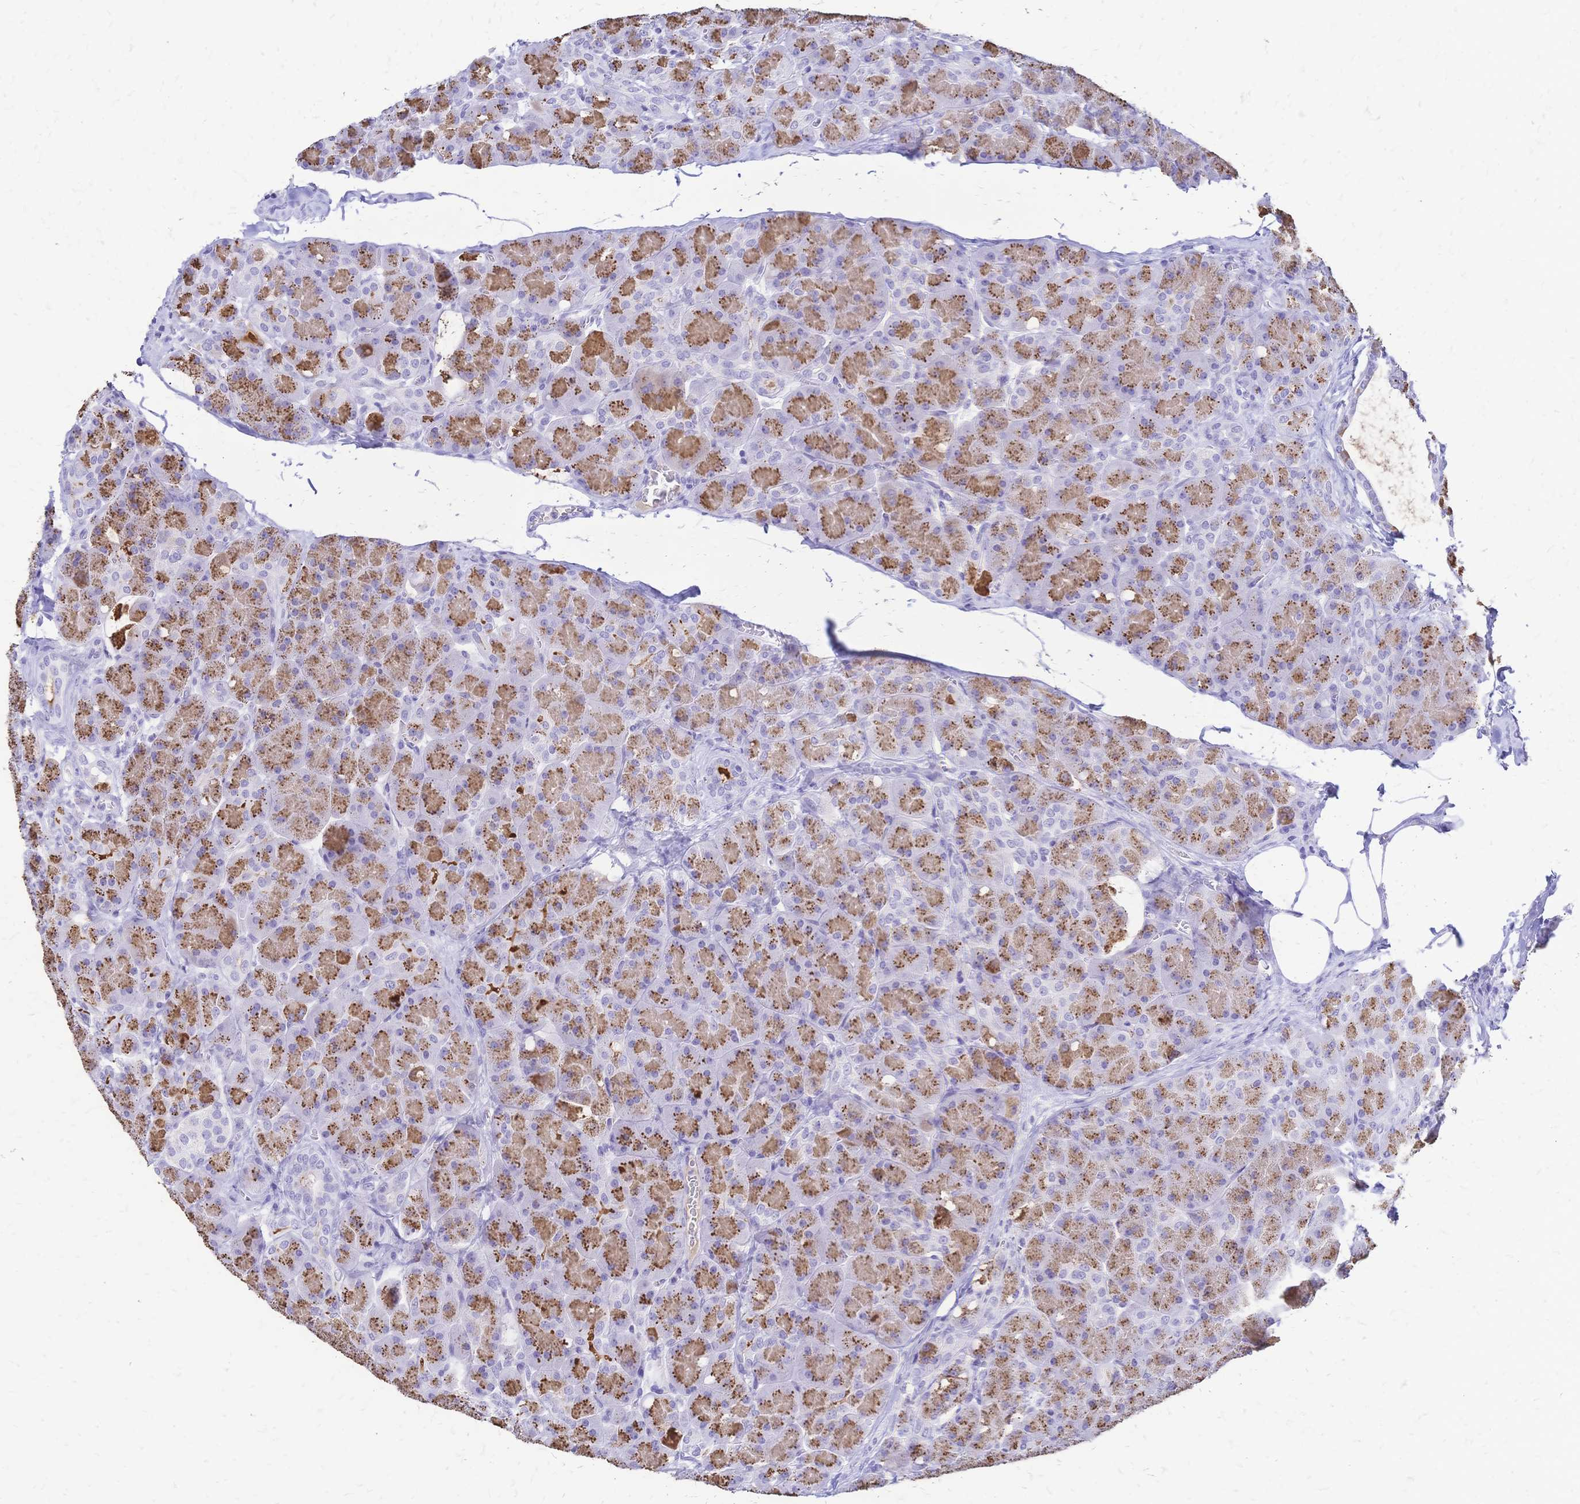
{"staining": {"intensity": "moderate", "quantity": ">75%", "location": "cytoplasmic/membranous"}, "tissue": "pancreas", "cell_type": "Exocrine glandular cells", "image_type": "normal", "snomed": [{"axis": "morphology", "description": "Normal tissue, NOS"}, {"axis": "topography", "description": "Pancreas"}], "caption": "Immunohistochemical staining of benign human pancreas displays >75% levels of moderate cytoplasmic/membranous protein staining in approximately >75% of exocrine glandular cells.", "gene": "FA2H", "patient": {"sex": "male", "age": 55}}